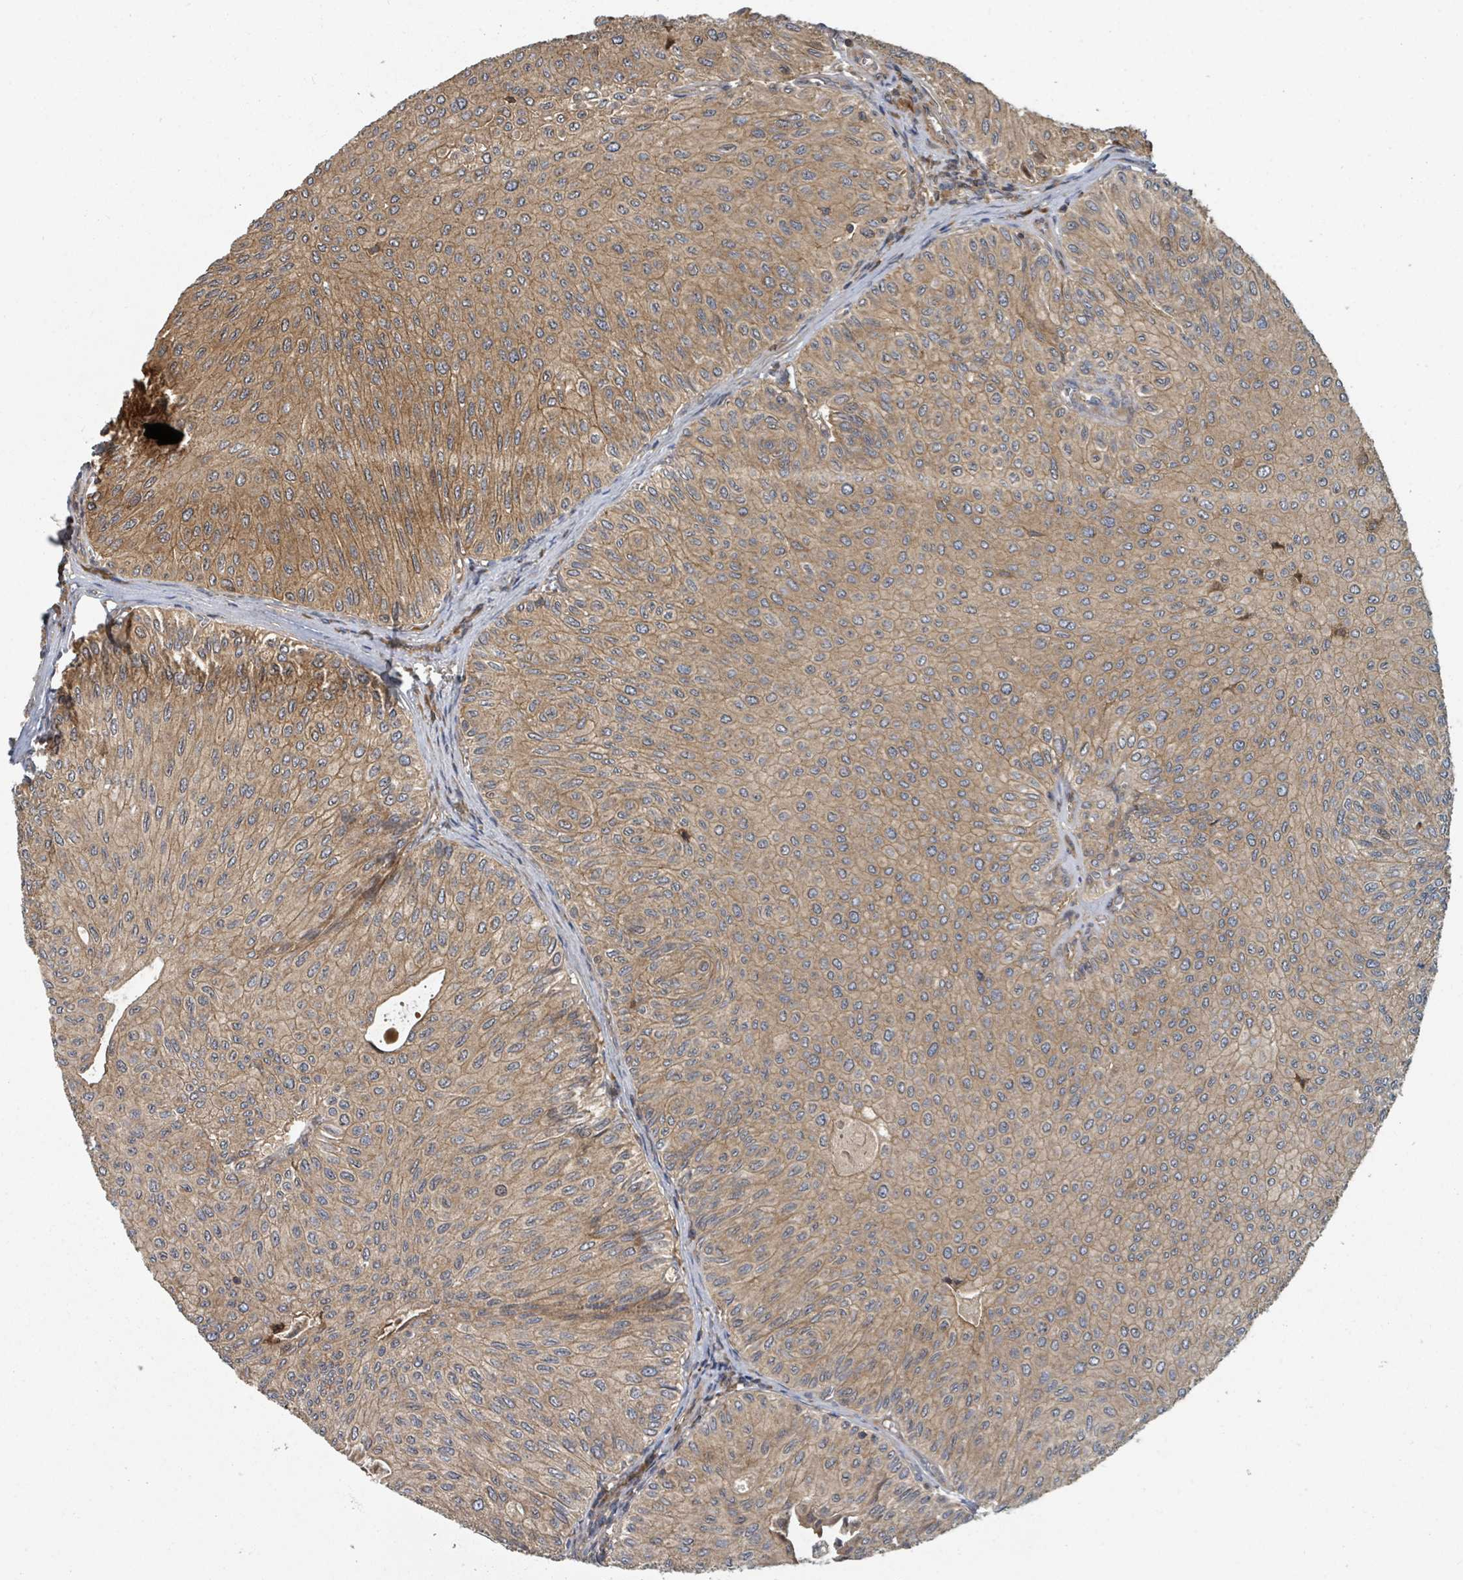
{"staining": {"intensity": "moderate", "quantity": ">75%", "location": "cytoplasmic/membranous"}, "tissue": "urothelial cancer", "cell_type": "Tumor cells", "image_type": "cancer", "snomed": [{"axis": "morphology", "description": "Urothelial carcinoma, NOS"}, {"axis": "topography", "description": "Urinary bladder"}], "caption": "Human urothelial cancer stained for a protein (brown) shows moderate cytoplasmic/membranous positive expression in about >75% of tumor cells.", "gene": "DPM1", "patient": {"sex": "male", "age": 59}}